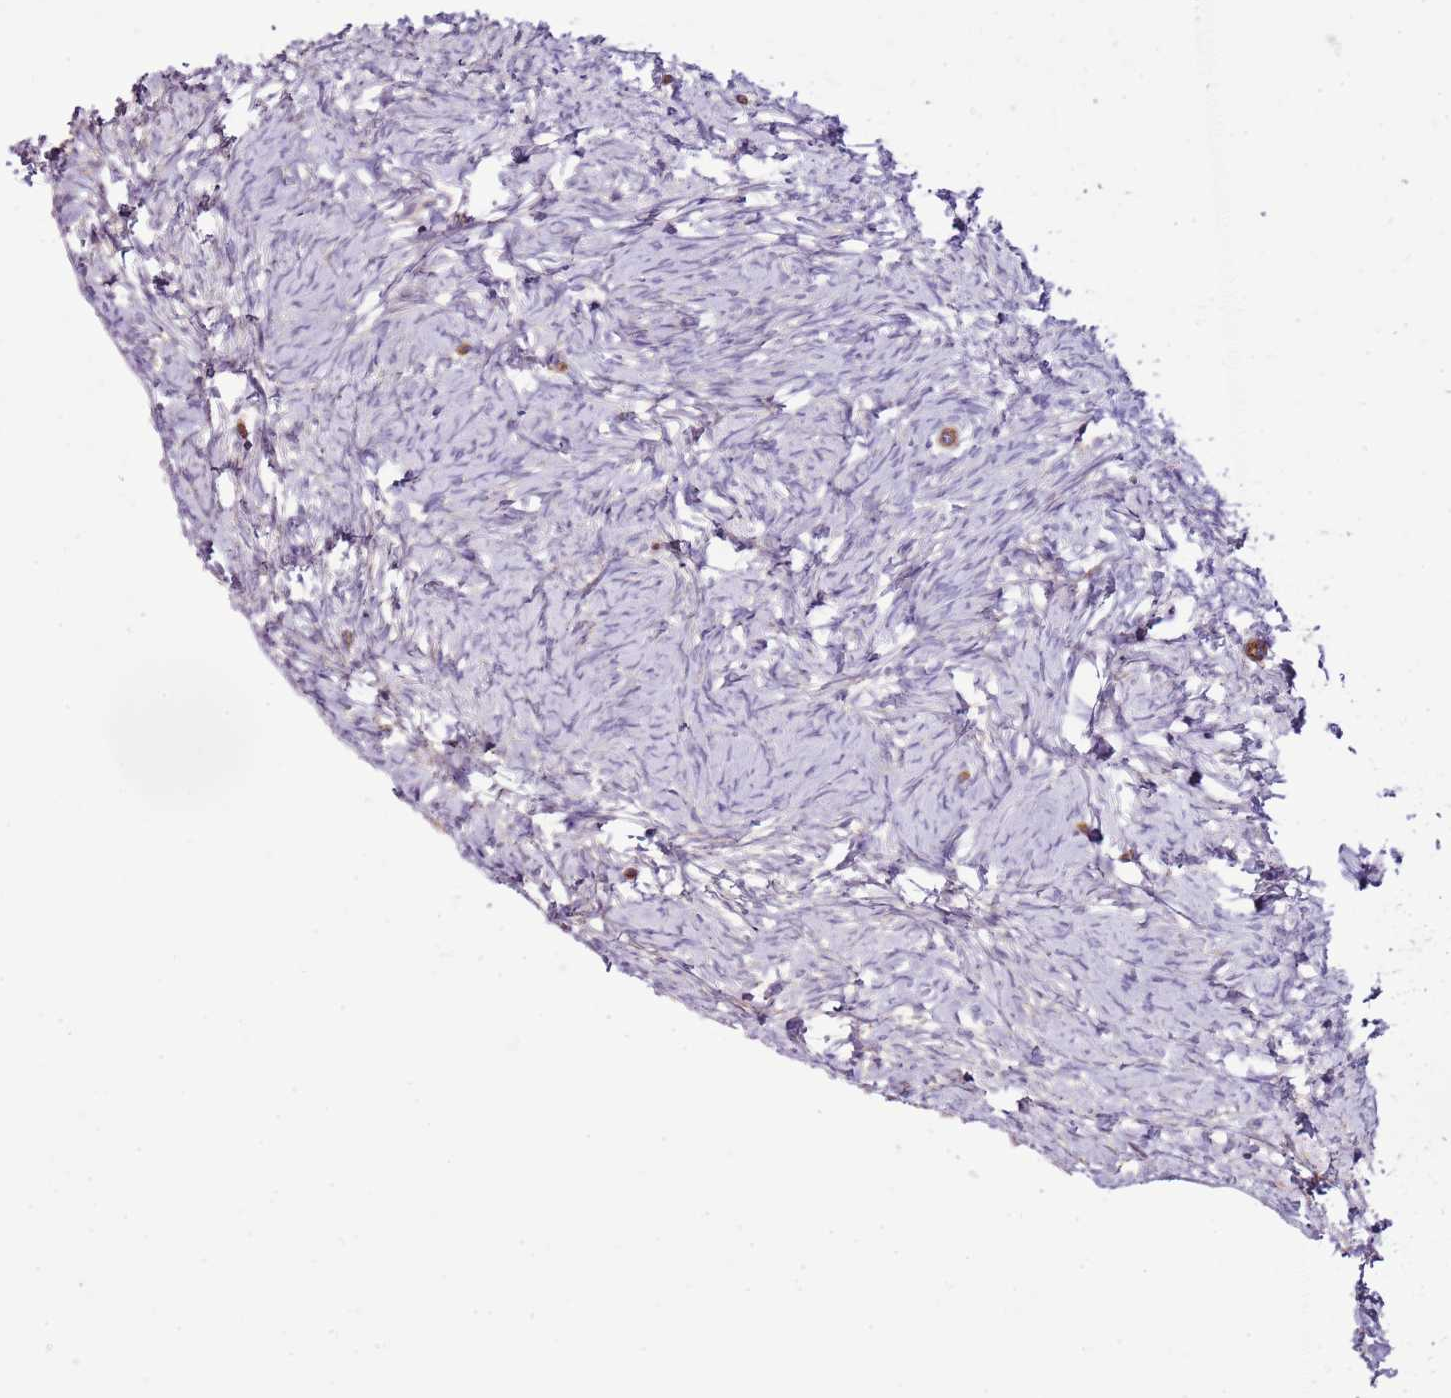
{"staining": {"intensity": "negative", "quantity": "none", "location": "none"}, "tissue": "ovary", "cell_type": "Ovarian stroma cells", "image_type": "normal", "snomed": [{"axis": "morphology", "description": "Normal tissue, NOS"}, {"axis": "topography", "description": "Ovary"}], "caption": "This histopathology image is of unremarkable ovary stained with immunohistochemistry (IHC) to label a protein in brown with the nuclei are counter-stained blue. There is no positivity in ovarian stroma cells. (DAB immunohistochemistry with hematoxylin counter stain).", "gene": "GFRAL", "patient": {"sex": "female", "age": 51}}